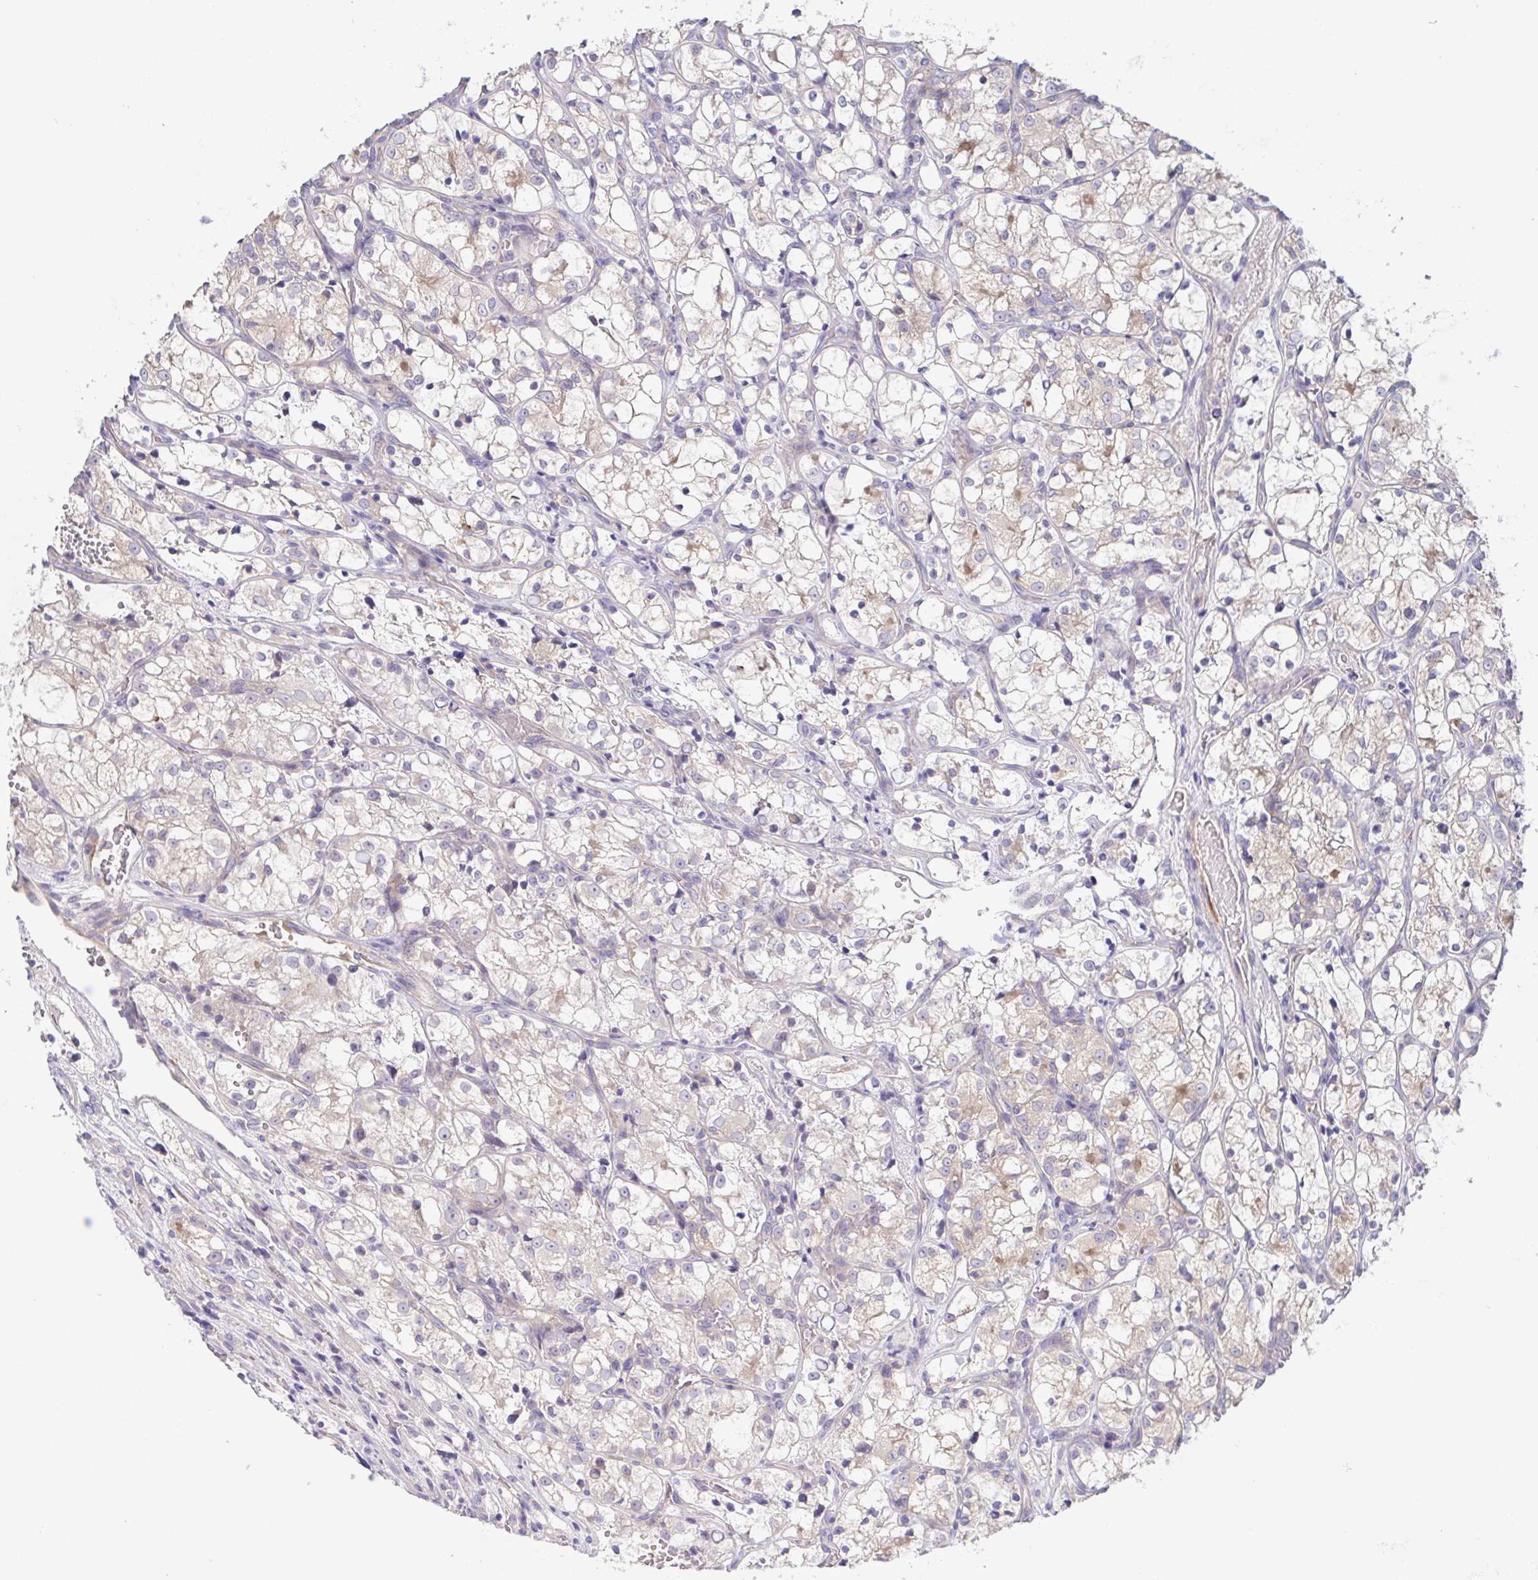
{"staining": {"intensity": "weak", "quantity": "<25%", "location": "cytoplasmic/membranous"}, "tissue": "renal cancer", "cell_type": "Tumor cells", "image_type": "cancer", "snomed": [{"axis": "morphology", "description": "Adenocarcinoma, NOS"}, {"axis": "topography", "description": "Kidney"}], "caption": "Renal adenocarcinoma was stained to show a protein in brown. There is no significant staining in tumor cells.", "gene": "CFAP97D1", "patient": {"sex": "female", "age": 69}}